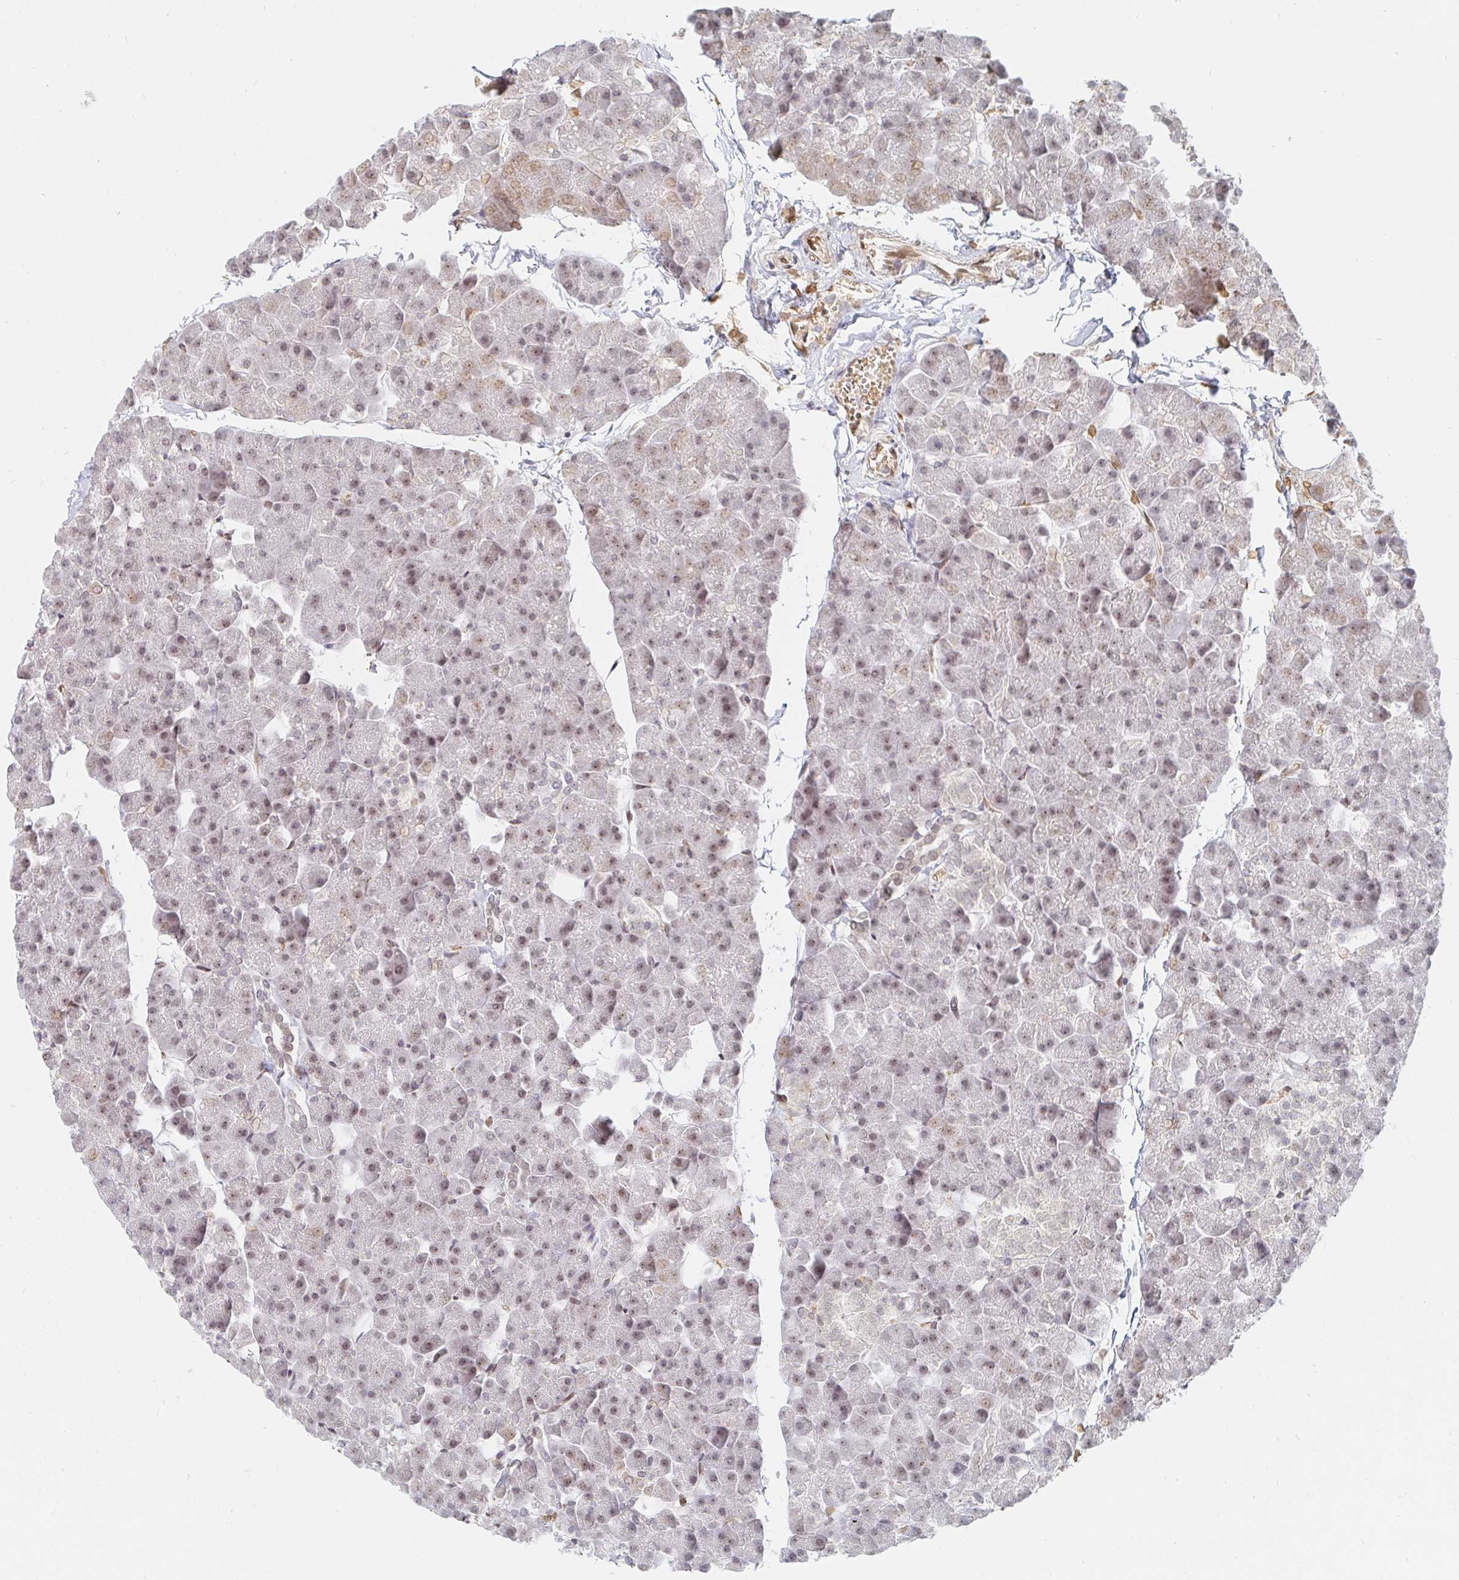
{"staining": {"intensity": "weak", "quantity": "25%-75%", "location": "nuclear"}, "tissue": "pancreas", "cell_type": "Exocrine glandular cells", "image_type": "normal", "snomed": [{"axis": "morphology", "description": "Normal tissue, NOS"}, {"axis": "topography", "description": "Pancreas"}], "caption": "Immunohistochemistry histopathology image of normal pancreas: human pancreas stained using IHC reveals low levels of weak protein expression localized specifically in the nuclear of exocrine glandular cells, appearing as a nuclear brown color.", "gene": "CHD2", "patient": {"sex": "male", "age": 35}}